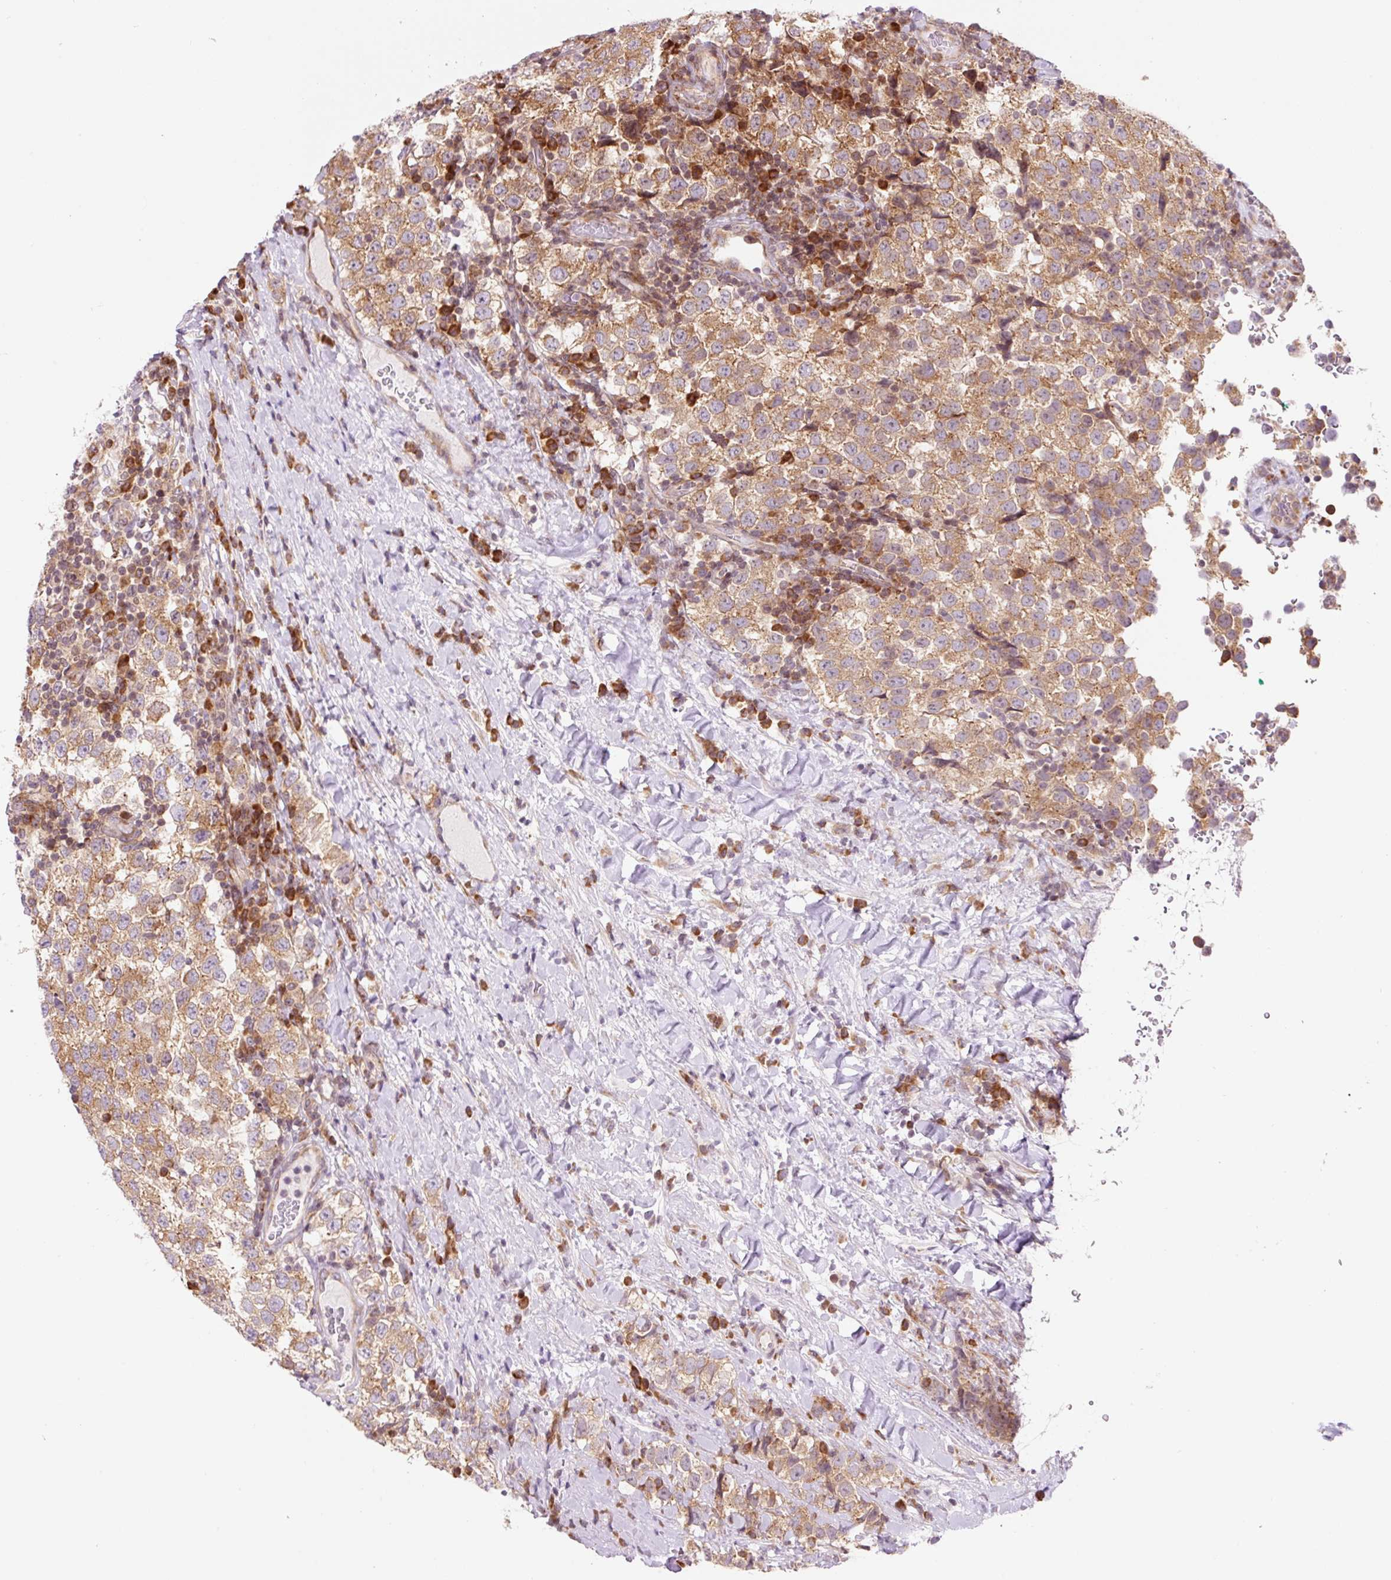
{"staining": {"intensity": "moderate", "quantity": ">75%", "location": "cytoplasmic/membranous"}, "tissue": "testis cancer", "cell_type": "Tumor cells", "image_type": "cancer", "snomed": [{"axis": "morphology", "description": "Seminoma, NOS"}, {"axis": "topography", "description": "Testis"}], "caption": "IHC of human testis cancer (seminoma) reveals medium levels of moderate cytoplasmic/membranous positivity in approximately >75% of tumor cells.", "gene": "RPL41", "patient": {"sex": "male", "age": 34}}